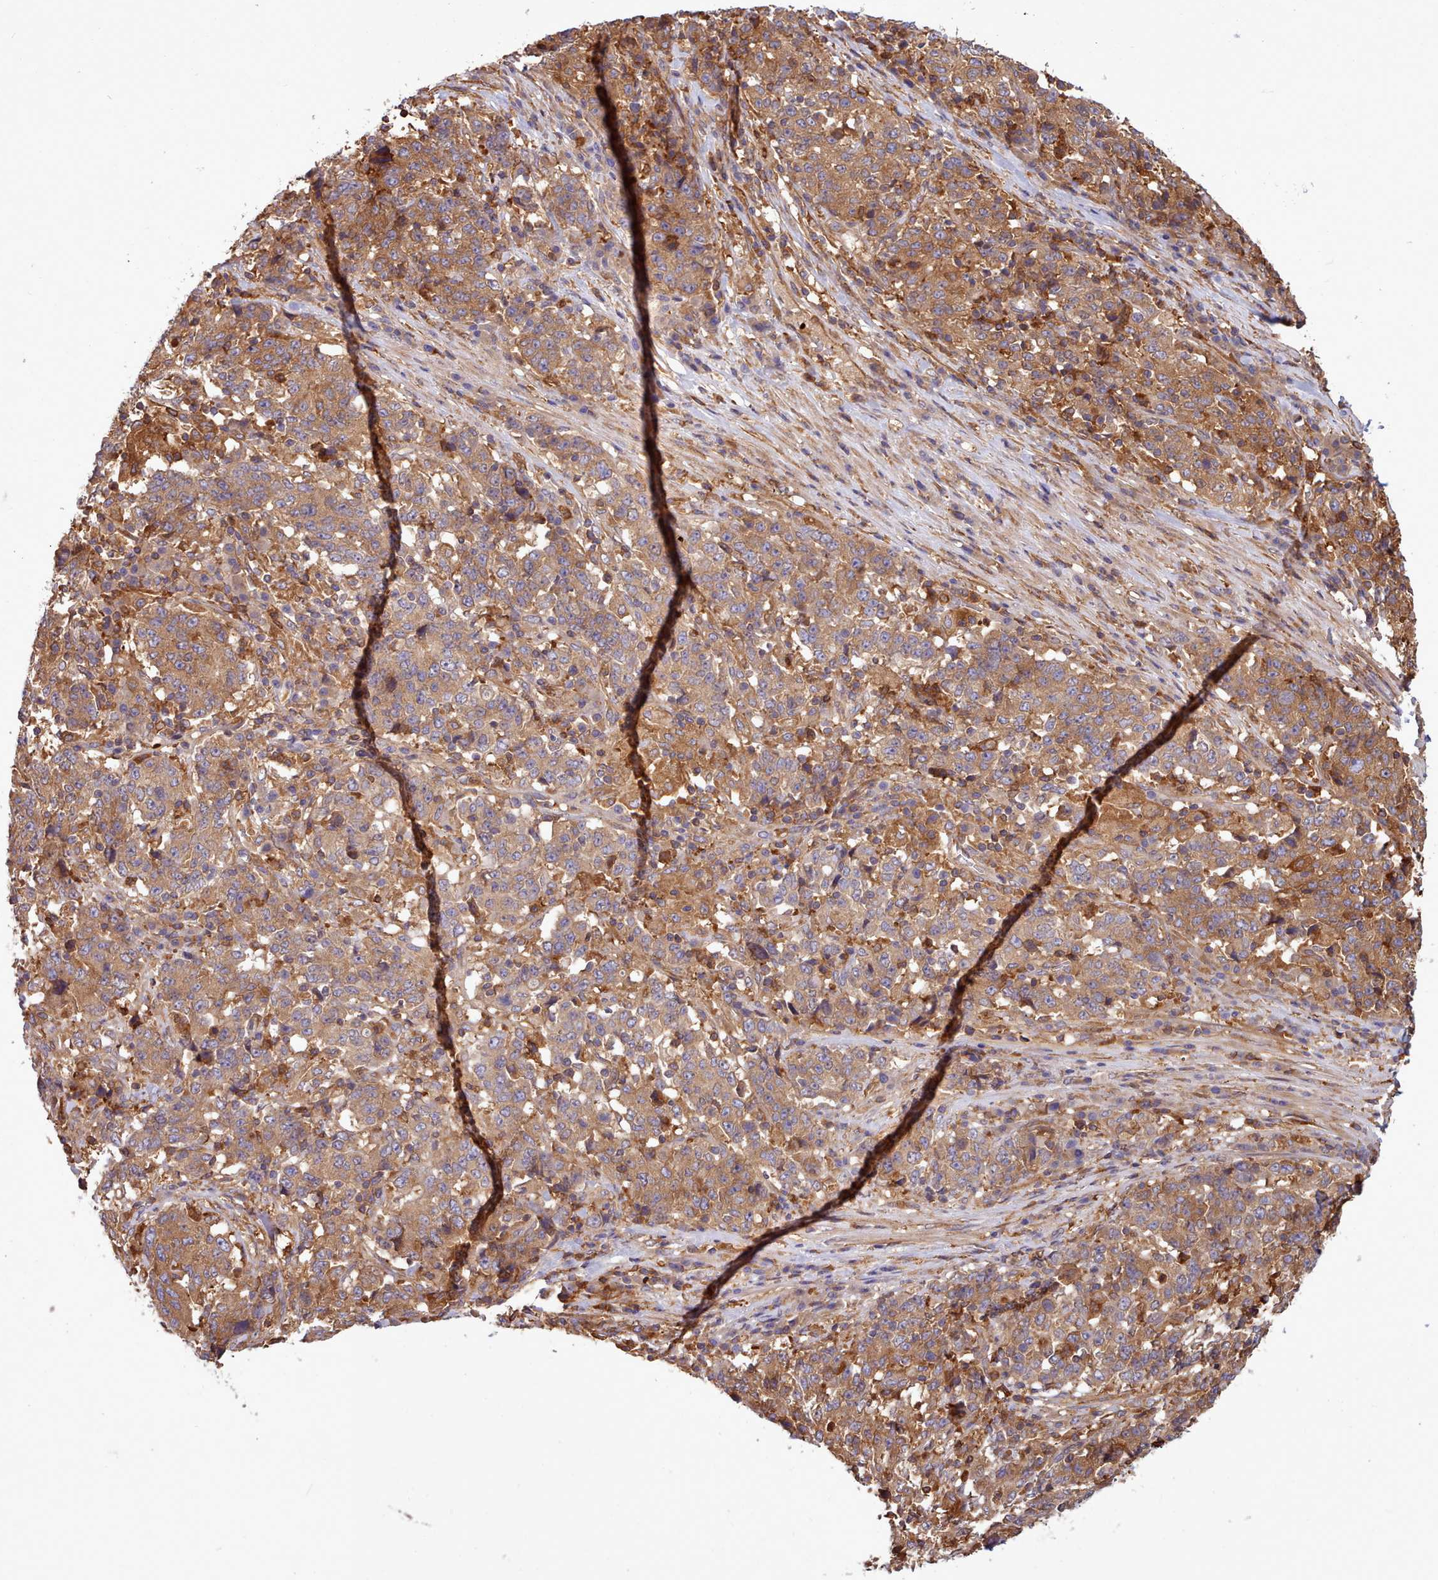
{"staining": {"intensity": "moderate", "quantity": ">75%", "location": "cytoplasmic/membranous"}, "tissue": "stomach cancer", "cell_type": "Tumor cells", "image_type": "cancer", "snomed": [{"axis": "morphology", "description": "Adenocarcinoma, NOS"}, {"axis": "topography", "description": "Stomach"}], "caption": "This photomicrograph displays stomach cancer (adenocarcinoma) stained with immunohistochemistry to label a protein in brown. The cytoplasmic/membranous of tumor cells show moderate positivity for the protein. Nuclei are counter-stained blue.", "gene": "SLC4A9", "patient": {"sex": "male", "age": 59}}